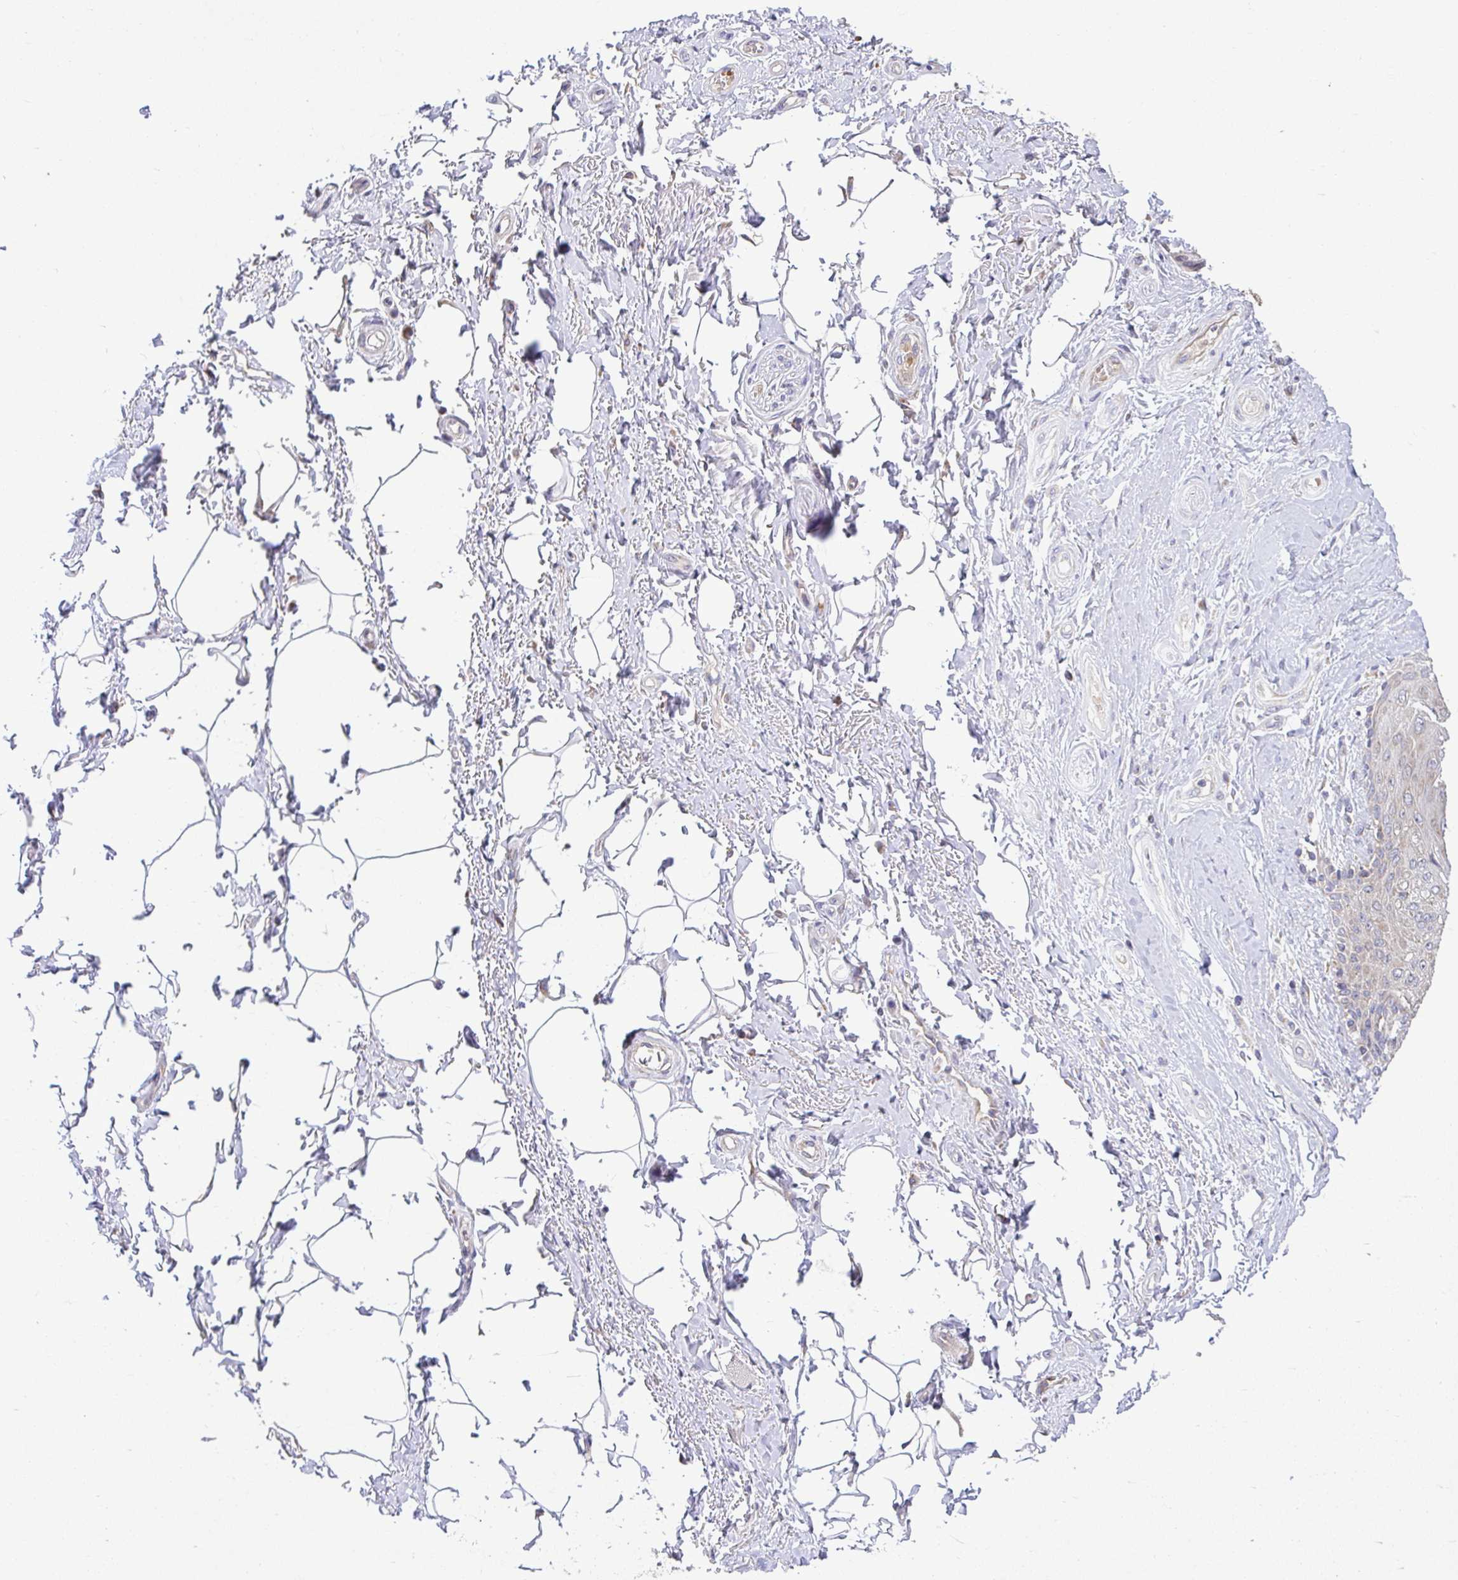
{"staining": {"intensity": "negative", "quantity": "none", "location": "none"}, "tissue": "adipose tissue", "cell_type": "Adipocytes", "image_type": "normal", "snomed": [{"axis": "morphology", "description": "Normal tissue, NOS"}, {"axis": "topography", "description": "Peripheral nerve tissue"}], "caption": "IHC photomicrograph of unremarkable human adipose tissue stained for a protein (brown), which reveals no expression in adipocytes.", "gene": "VTI1B", "patient": {"sex": "male", "age": 51}}